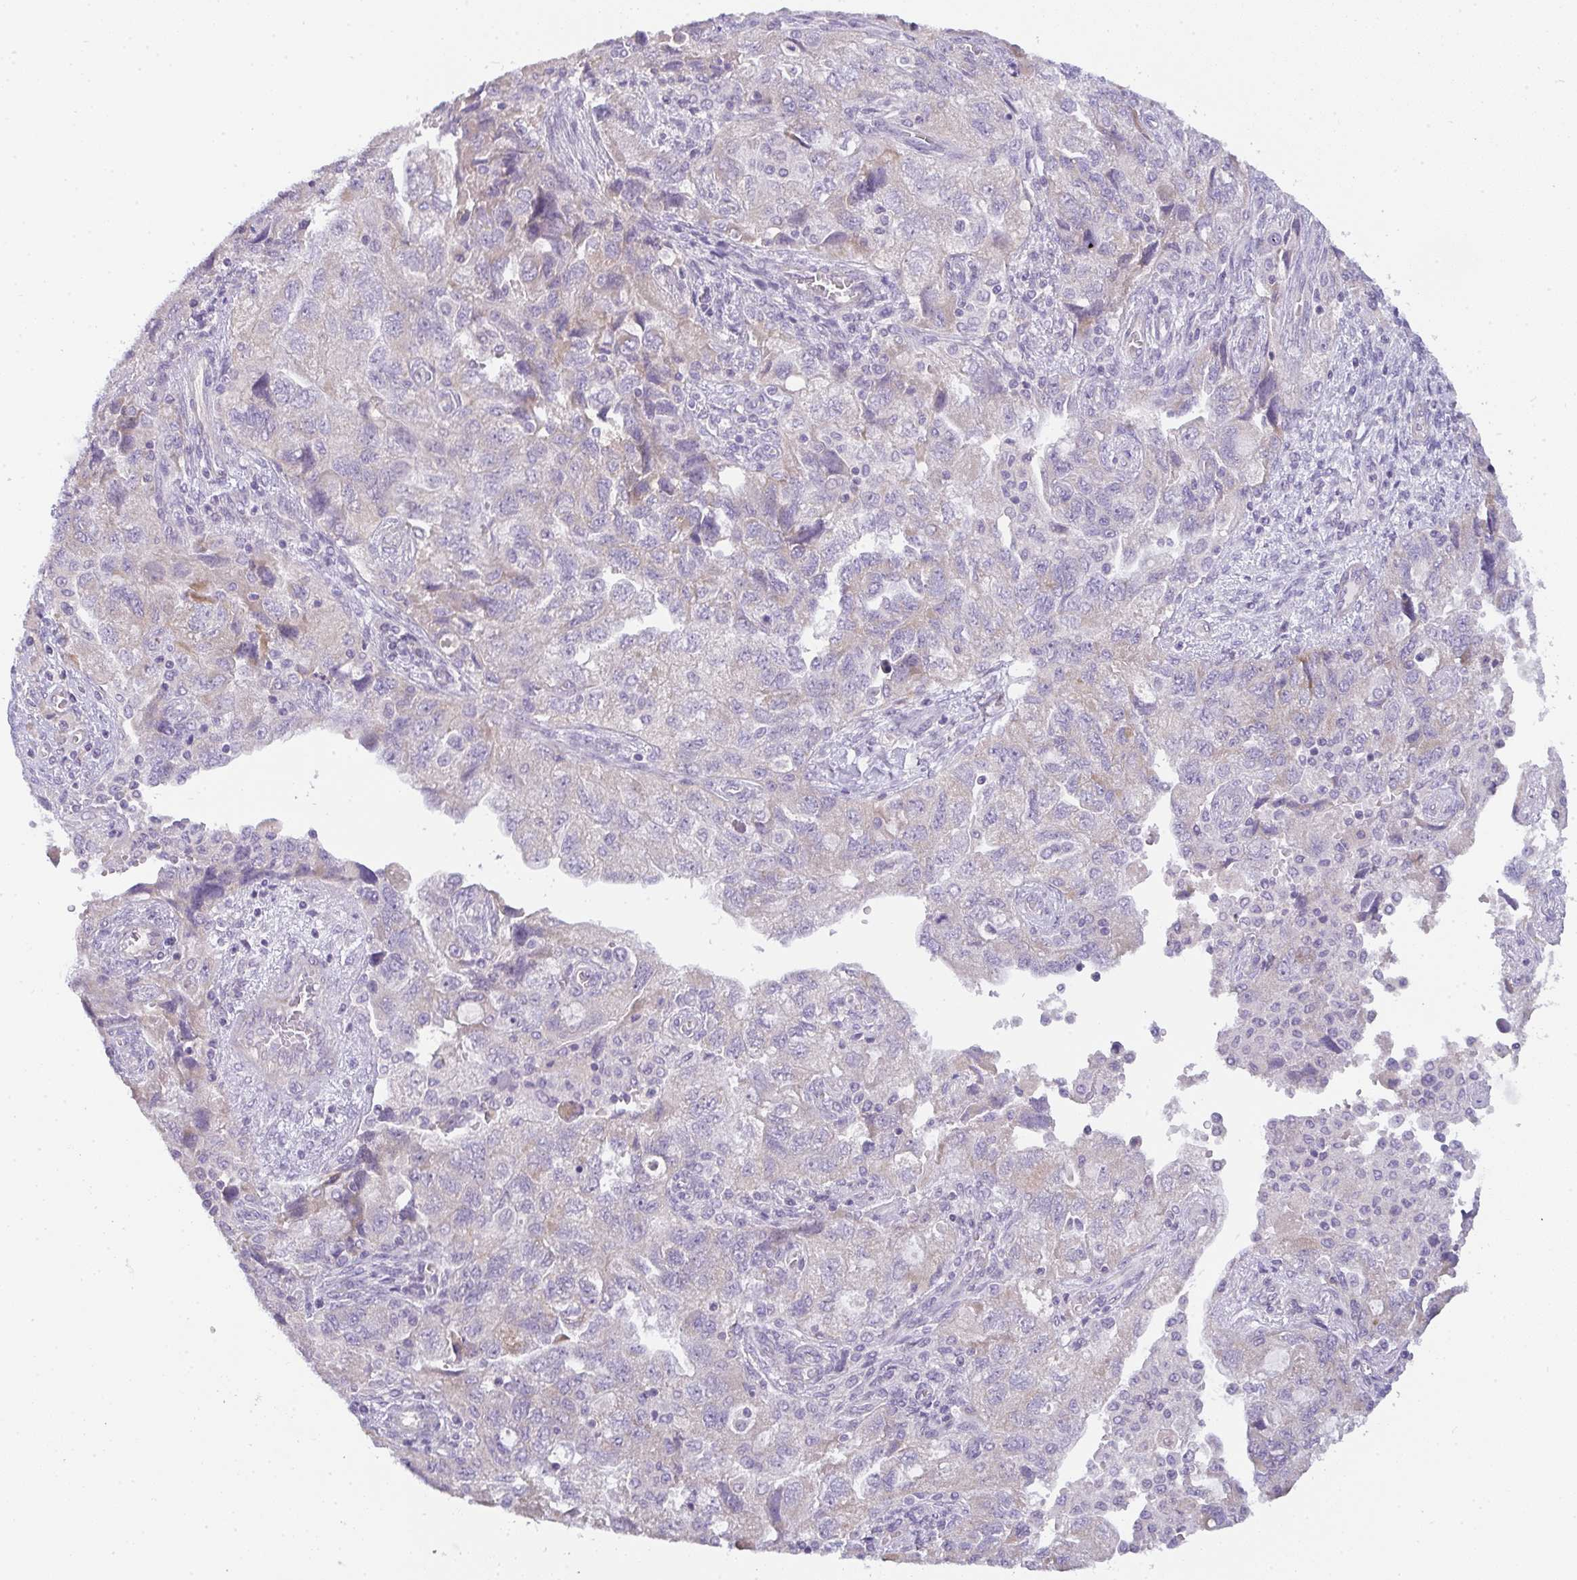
{"staining": {"intensity": "moderate", "quantity": "<25%", "location": "cytoplasmic/membranous"}, "tissue": "ovarian cancer", "cell_type": "Tumor cells", "image_type": "cancer", "snomed": [{"axis": "morphology", "description": "Carcinoma, NOS"}, {"axis": "morphology", "description": "Cystadenocarcinoma, serous, NOS"}, {"axis": "topography", "description": "Ovary"}], "caption": "This is an image of IHC staining of ovarian cancer (serous cystadenocarcinoma), which shows moderate staining in the cytoplasmic/membranous of tumor cells.", "gene": "FILIP1", "patient": {"sex": "female", "age": 69}}